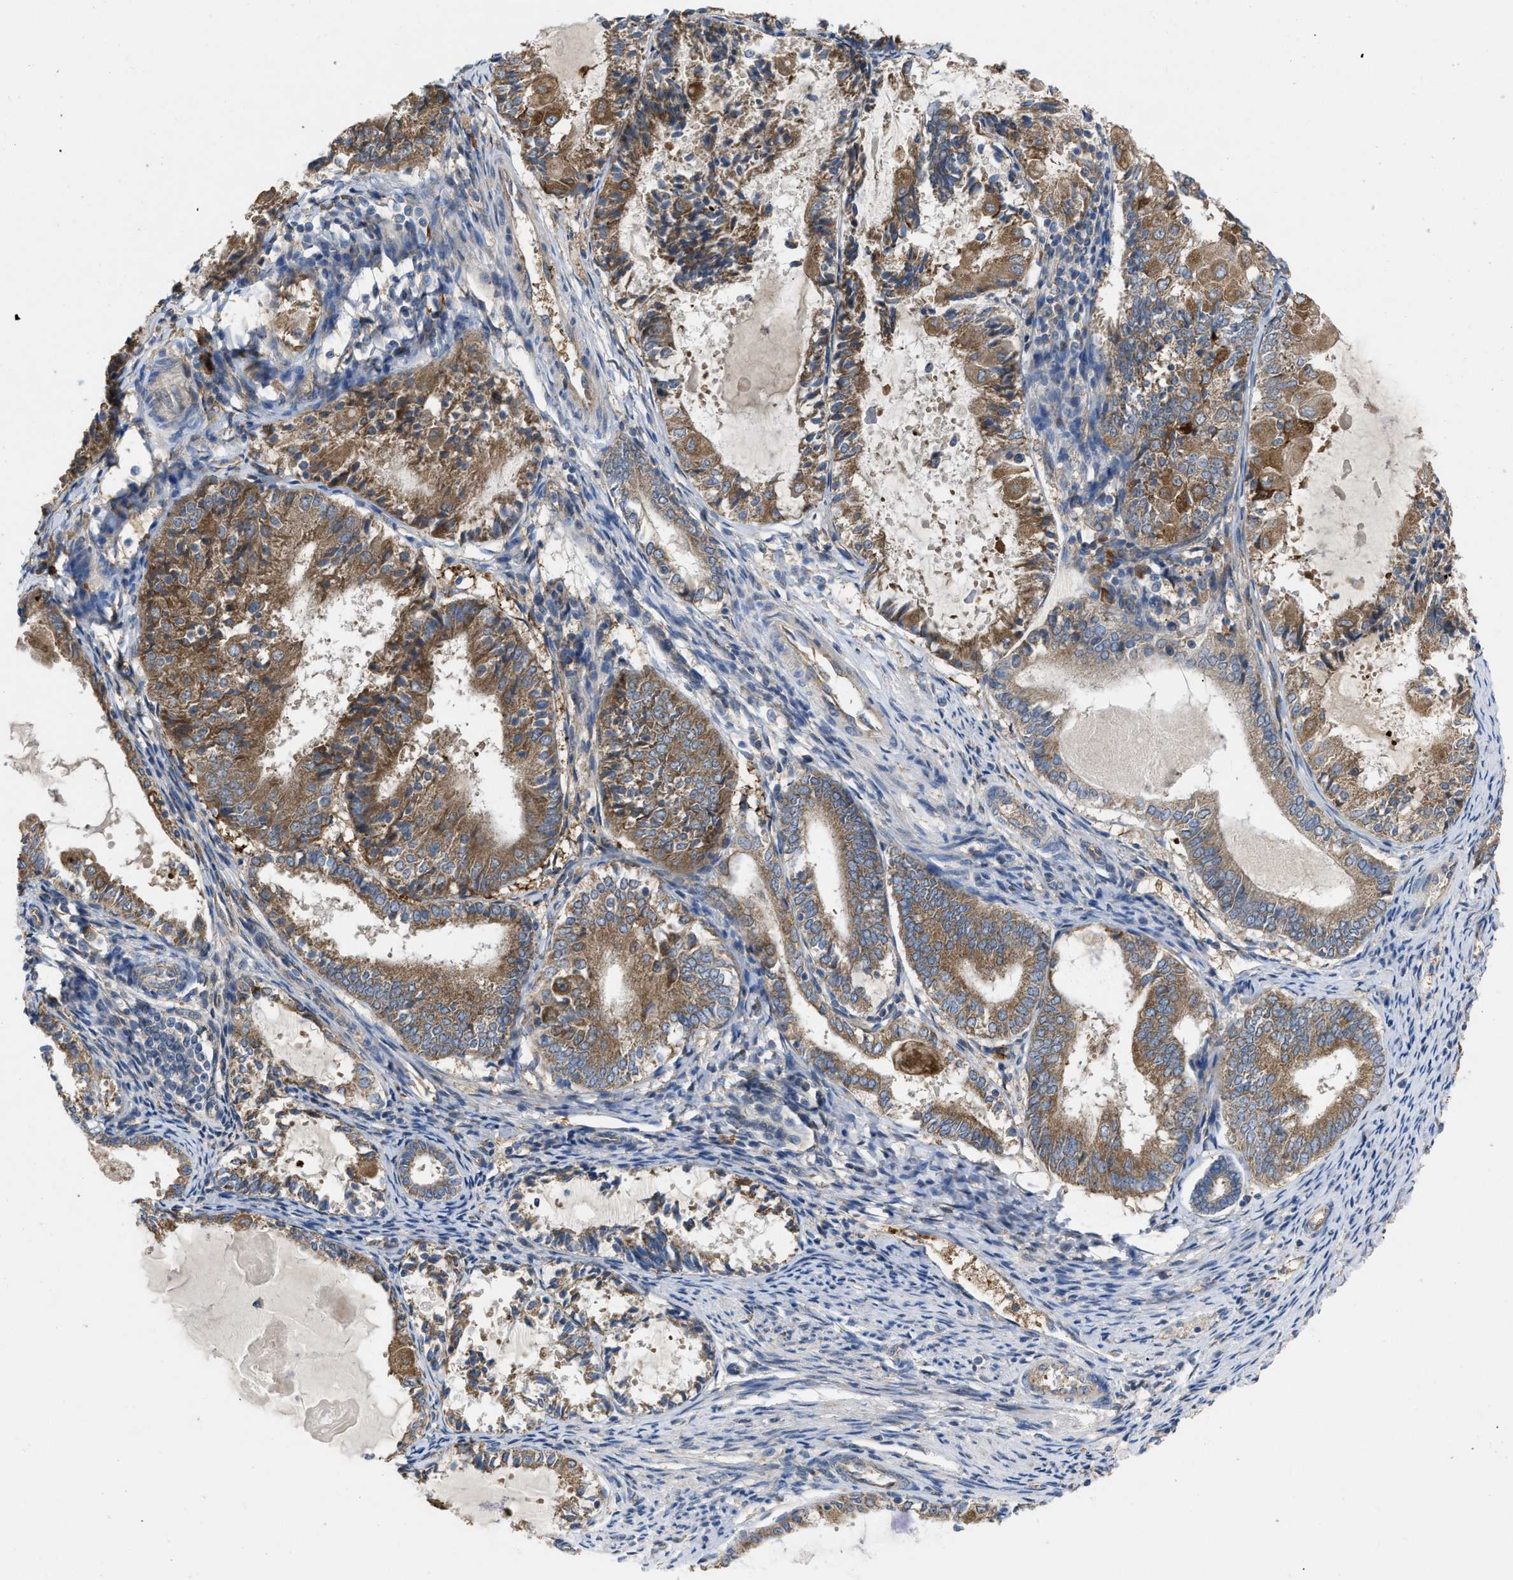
{"staining": {"intensity": "moderate", "quantity": ">75%", "location": "cytoplasmic/membranous"}, "tissue": "endometrial cancer", "cell_type": "Tumor cells", "image_type": "cancer", "snomed": [{"axis": "morphology", "description": "Adenocarcinoma, NOS"}, {"axis": "topography", "description": "Endometrium"}], "caption": "Endometrial adenocarcinoma stained with DAB (3,3'-diaminobenzidine) IHC exhibits medium levels of moderate cytoplasmic/membranous expression in about >75% of tumor cells.", "gene": "TMEM131", "patient": {"sex": "female", "age": 81}}